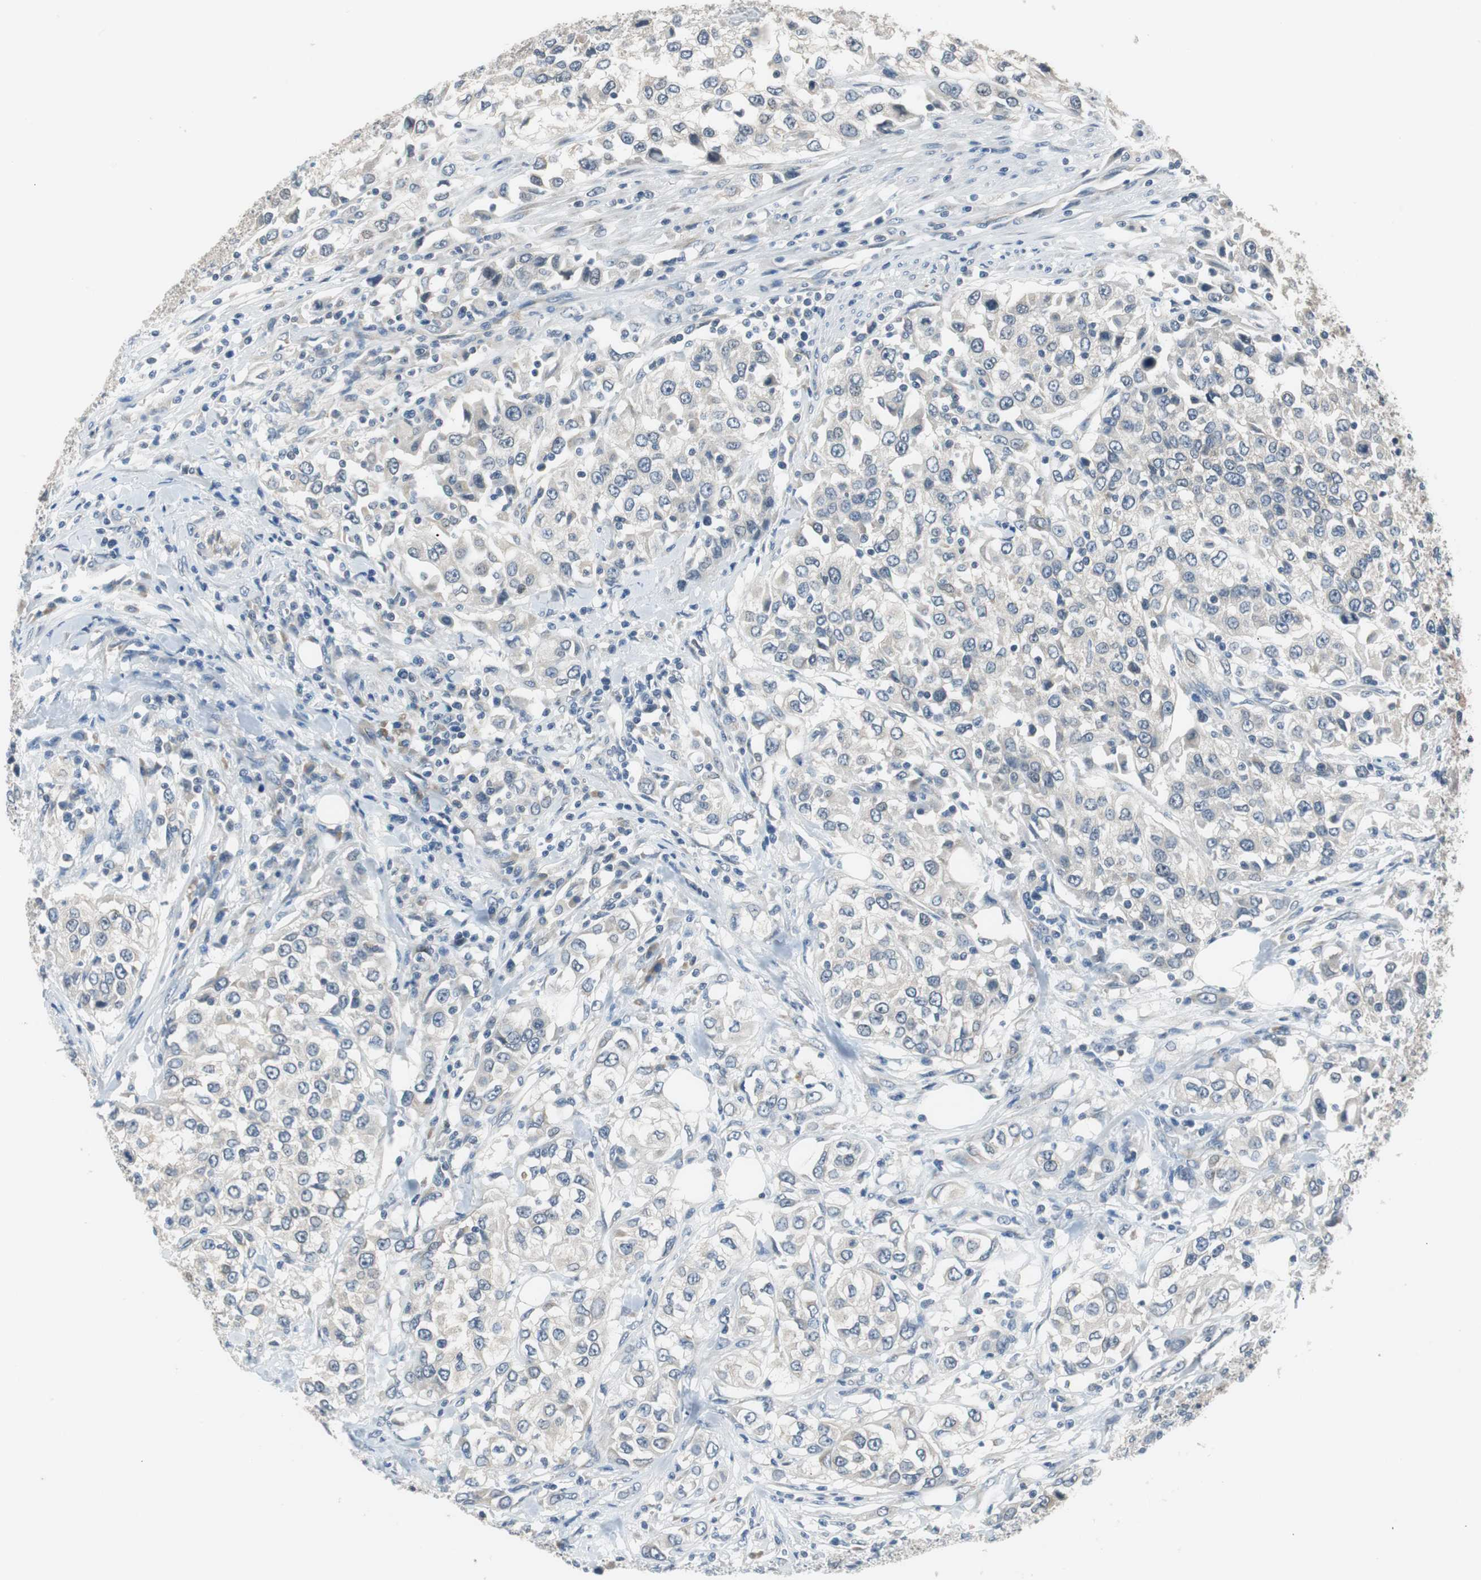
{"staining": {"intensity": "negative", "quantity": "none", "location": "none"}, "tissue": "urothelial cancer", "cell_type": "Tumor cells", "image_type": "cancer", "snomed": [{"axis": "morphology", "description": "Urothelial carcinoma, High grade"}, {"axis": "topography", "description": "Urinary bladder"}], "caption": "This is an immunohistochemistry photomicrograph of human urothelial carcinoma (high-grade). There is no staining in tumor cells.", "gene": "PLAA", "patient": {"sex": "female", "age": 80}}